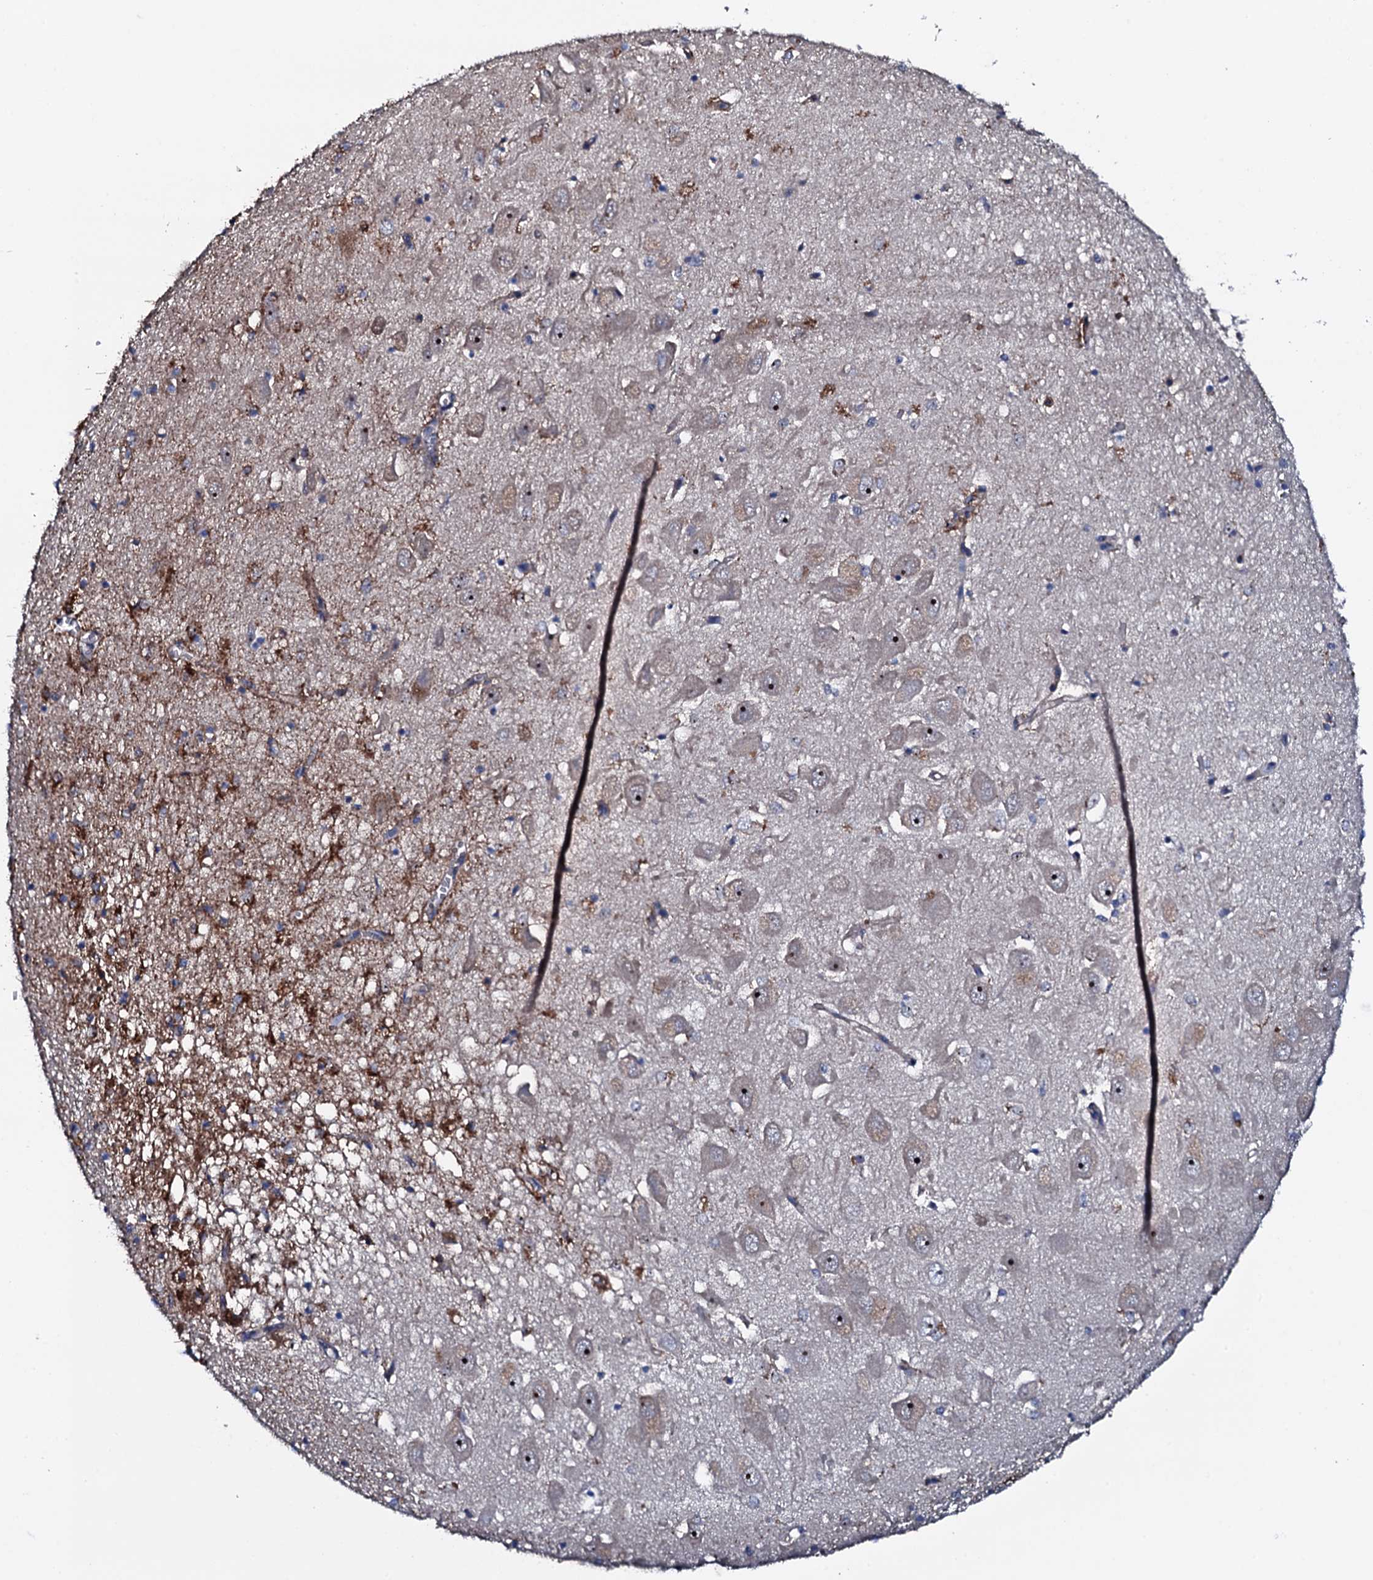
{"staining": {"intensity": "strong", "quantity": "<25%", "location": "cytoplasmic/membranous"}, "tissue": "hippocampus", "cell_type": "Glial cells", "image_type": "normal", "snomed": [{"axis": "morphology", "description": "Normal tissue, NOS"}, {"axis": "topography", "description": "Hippocampus"}], "caption": "An image showing strong cytoplasmic/membranous staining in approximately <25% of glial cells in unremarkable hippocampus, as visualized by brown immunohistochemical staining.", "gene": "NEK1", "patient": {"sex": "female", "age": 64}}